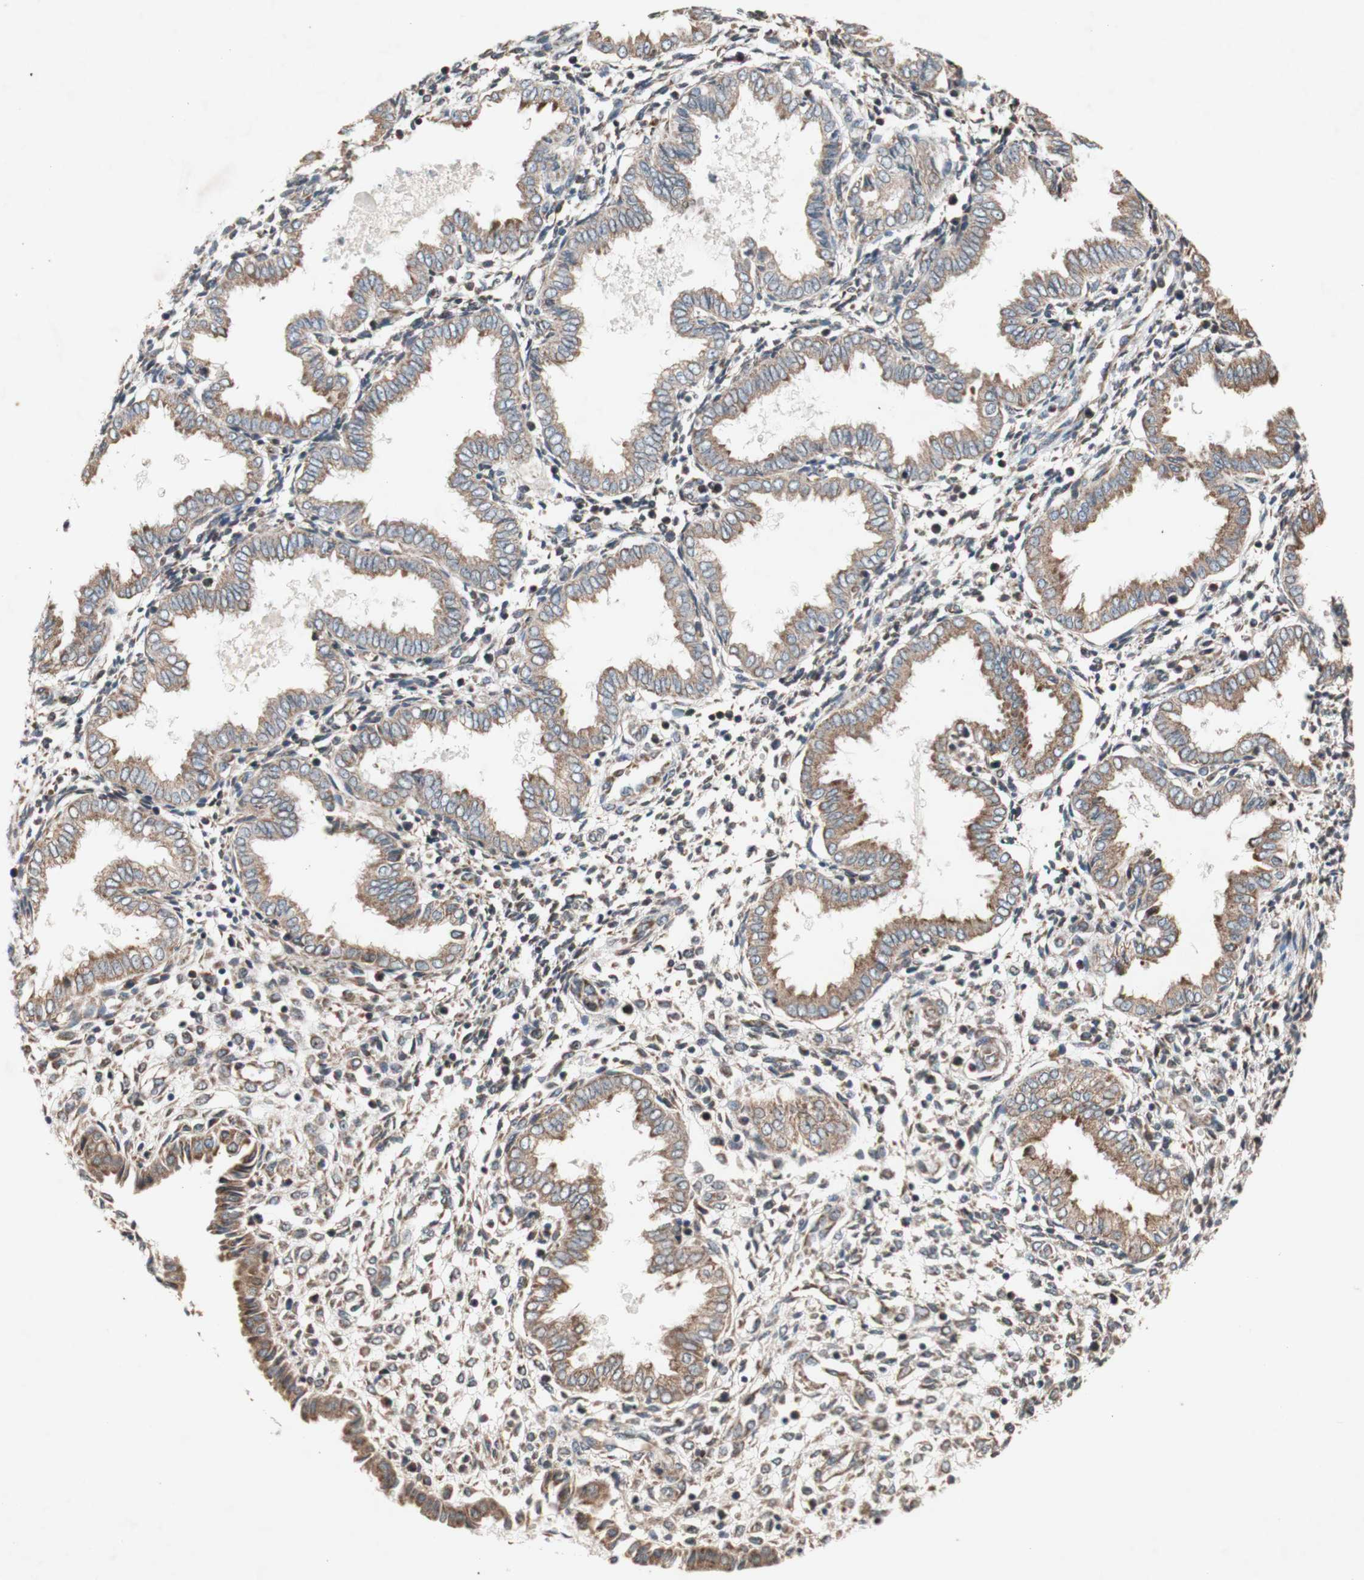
{"staining": {"intensity": "moderate", "quantity": ">75%", "location": "cytoplasmic/membranous"}, "tissue": "endometrium", "cell_type": "Cells in endometrial stroma", "image_type": "normal", "snomed": [{"axis": "morphology", "description": "Normal tissue, NOS"}, {"axis": "topography", "description": "Endometrium"}], "caption": "Endometrium was stained to show a protein in brown. There is medium levels of moderate cytoplasmic/membranous expression in about >75% of cells in endometrial stroma. (DAB IHC, brown staining for protein, blue staining for nuclei).", "gene": "DDOST", "patient": {"sex": "female", "age": 33}}